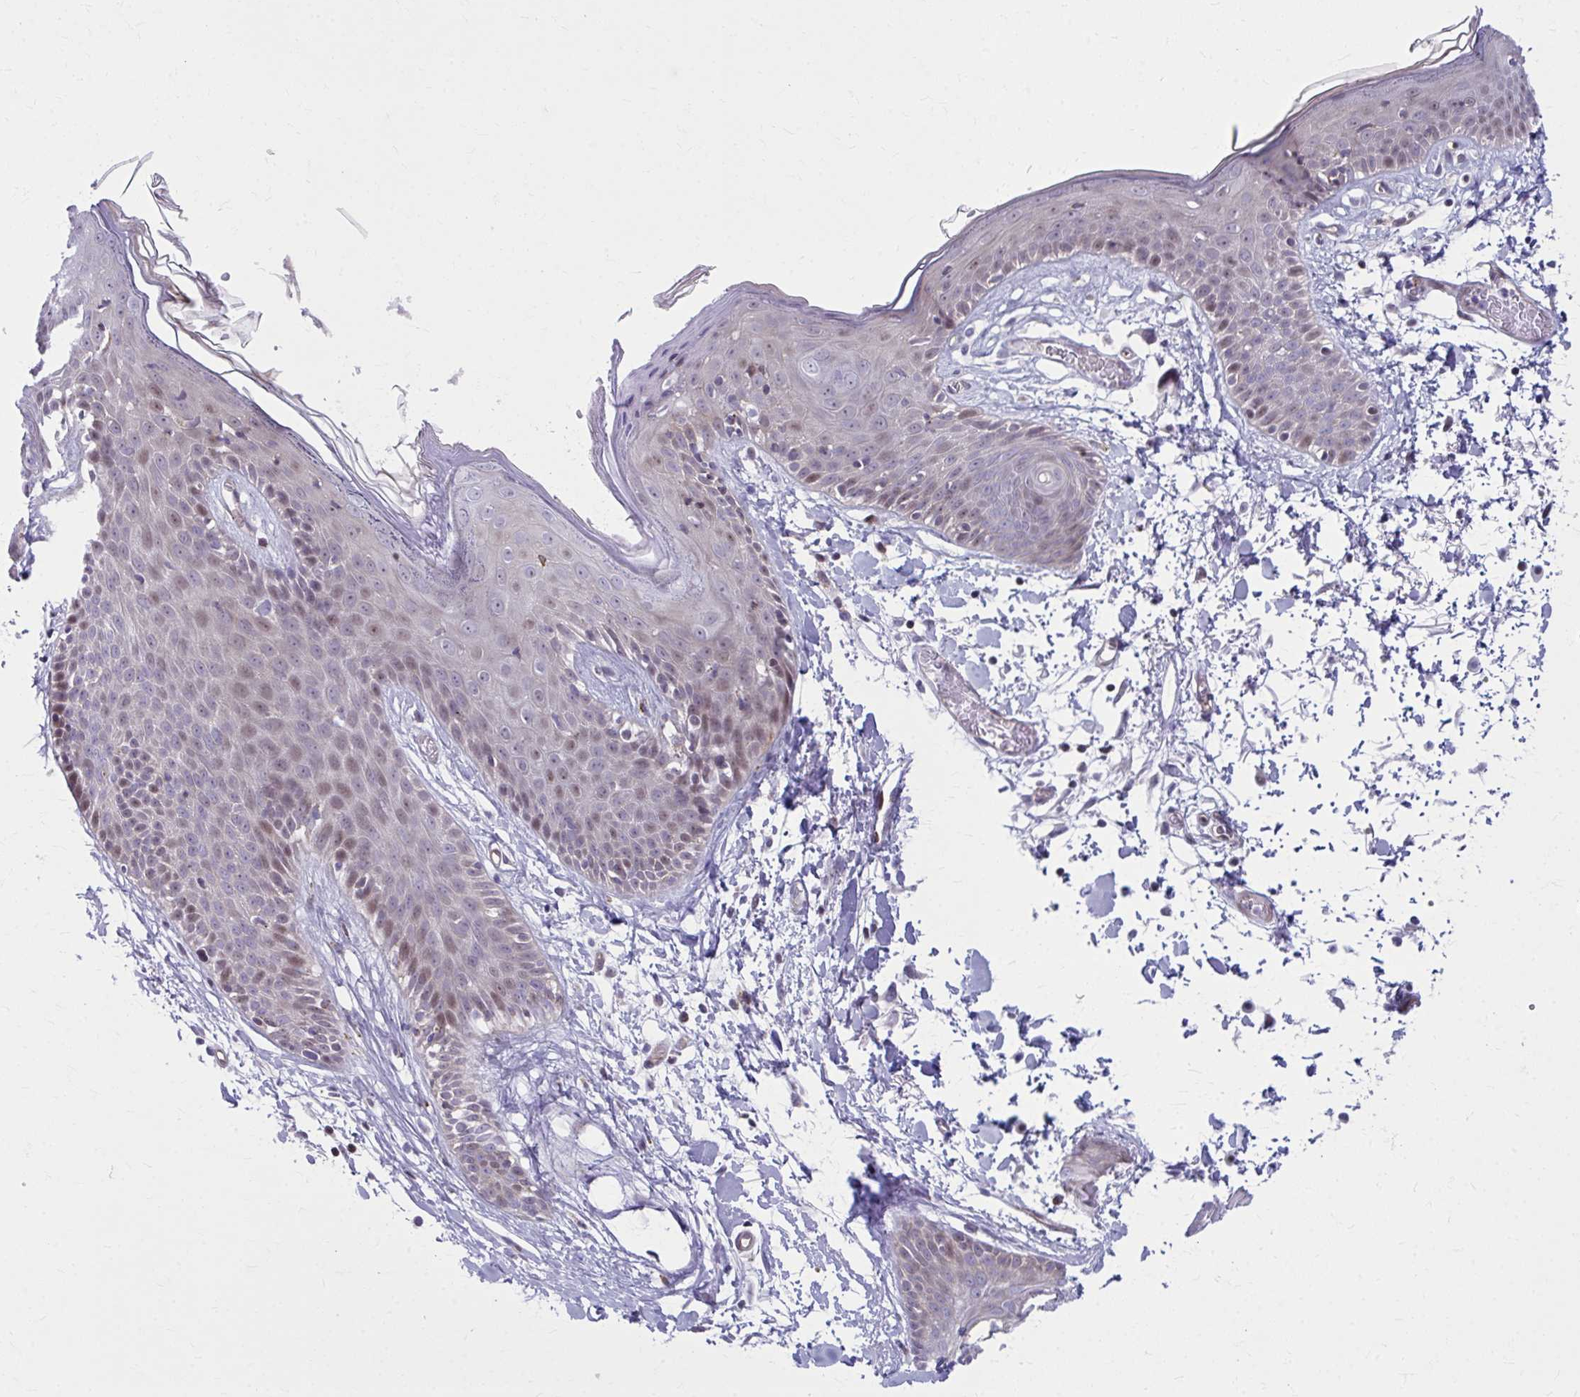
{"staining": {"intensity": "negative", "quantity": "none", "location": "none"}, "tissue": "skin", "cell_type": "Fibroblasts", "image_type": "normal", "snomed": [{"axis": "morphology", "description": "Normal tissue, NOS"}, {"axis": "topography", "description": "Skin"}], "caption": "An immunohistochemistry (IHC) photomicrograph of unremarkable skin is shown. There is no staining in fibroblasts of skin. The staining was performed using DAB (3,3'-diaminobenzidine) to visualize the protein expression in brown, while the nuclei were stained in blue with hematoxylin (Magnification: 20x).", "gene": "LRRC4B", "patient": {"sex": "male", "age": 79}}